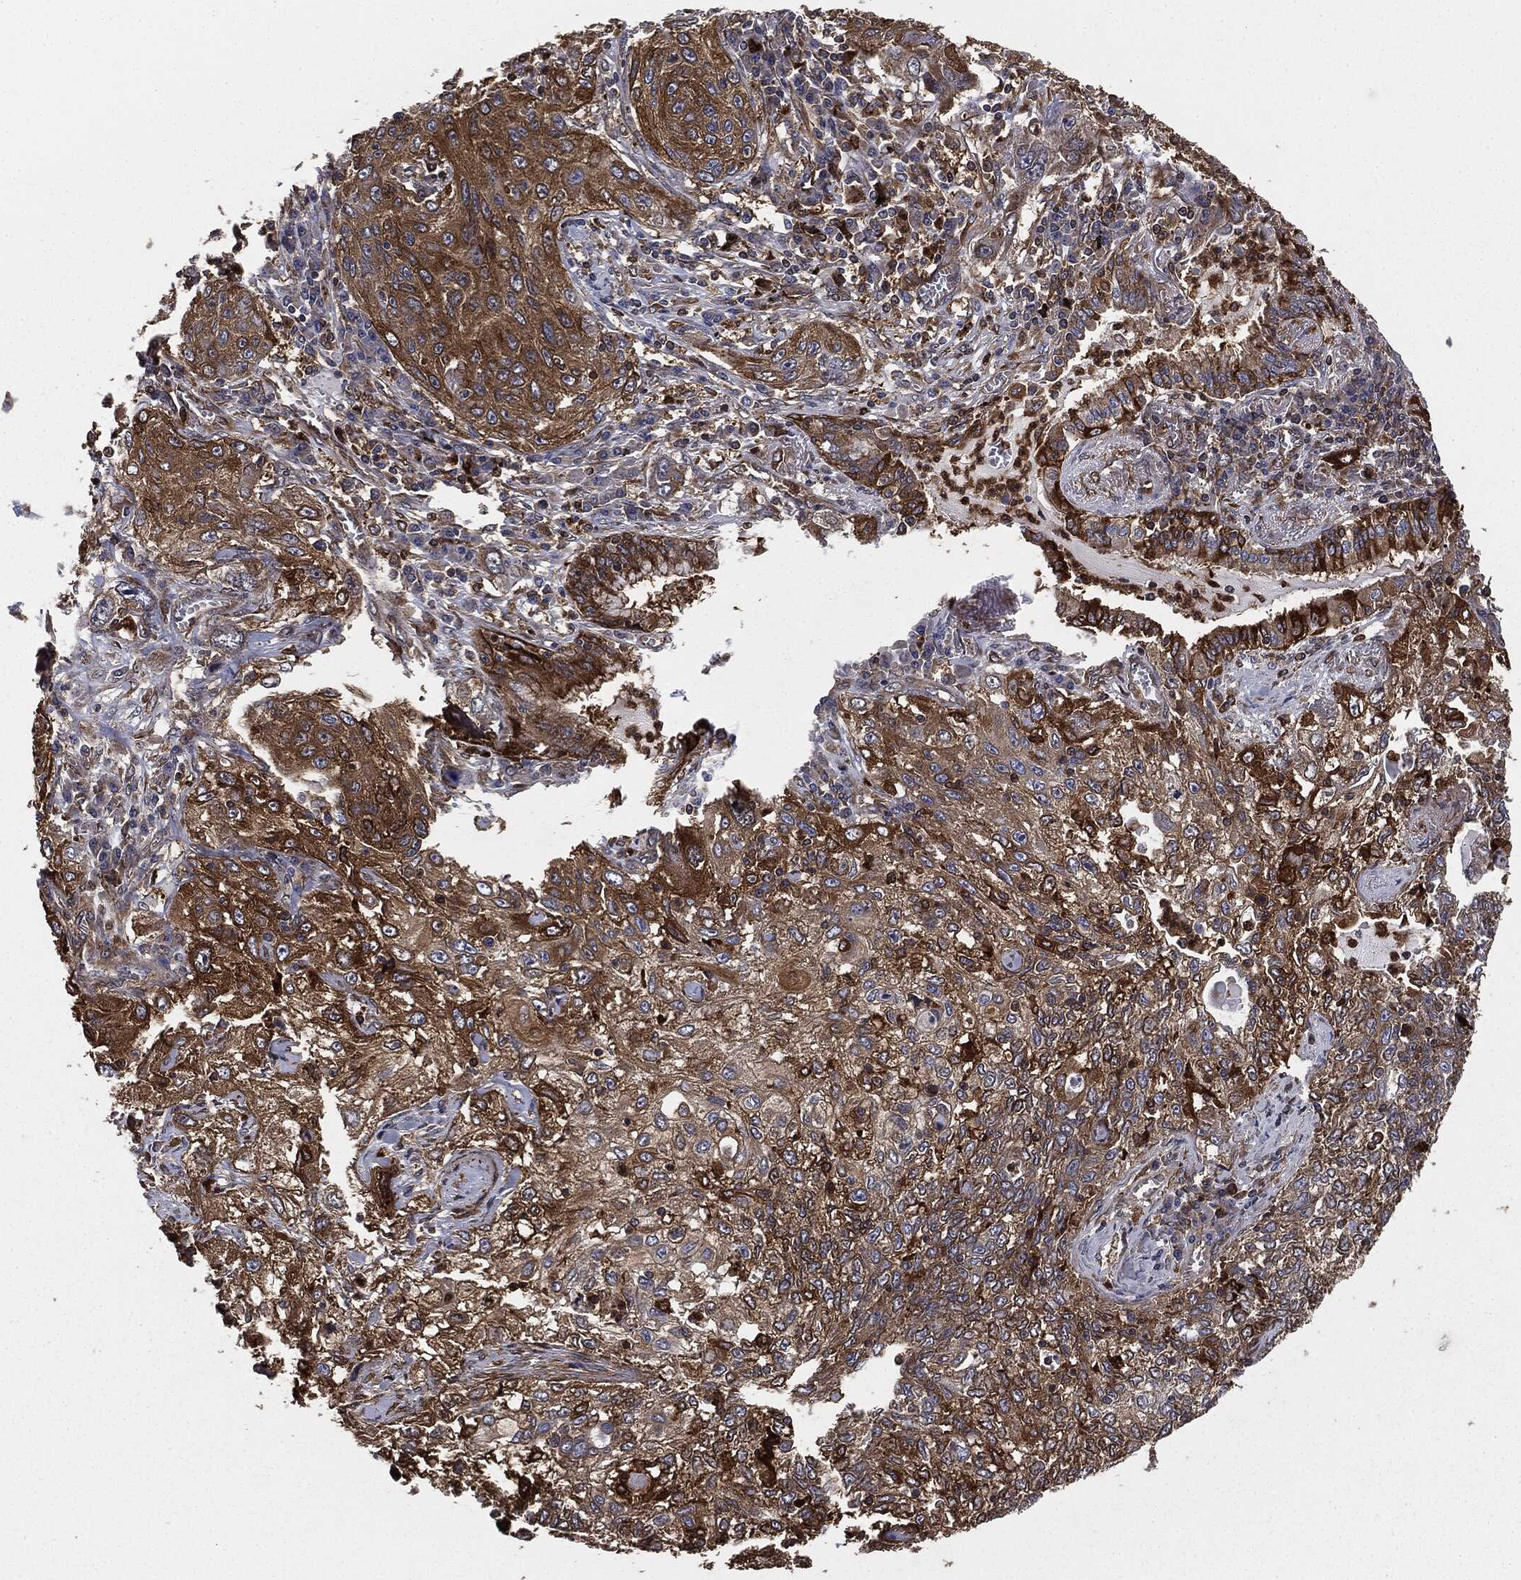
{"staining": {"intensity": "strong", "quantity": "<25%", "location": "cytoplasmic/membranous"}, "tissue": "lung cancer", "cell_type": "Tumor cells", "image_type": "cancer", "snomed": [{"axis": "morphology", "description": "Squamous cell carcinoma, NOS"}, {"axis": "topography", "description": "Lung"}], "caption": "There is medium levels of strong cytoplasmic/membranous positivity in tumor cells of lung squamous cell carcinoma, as demonstrated by immunohistochemical staining (brown color).", "gene": "GNB5", "patient": {"sex": "female", "age": 69}}